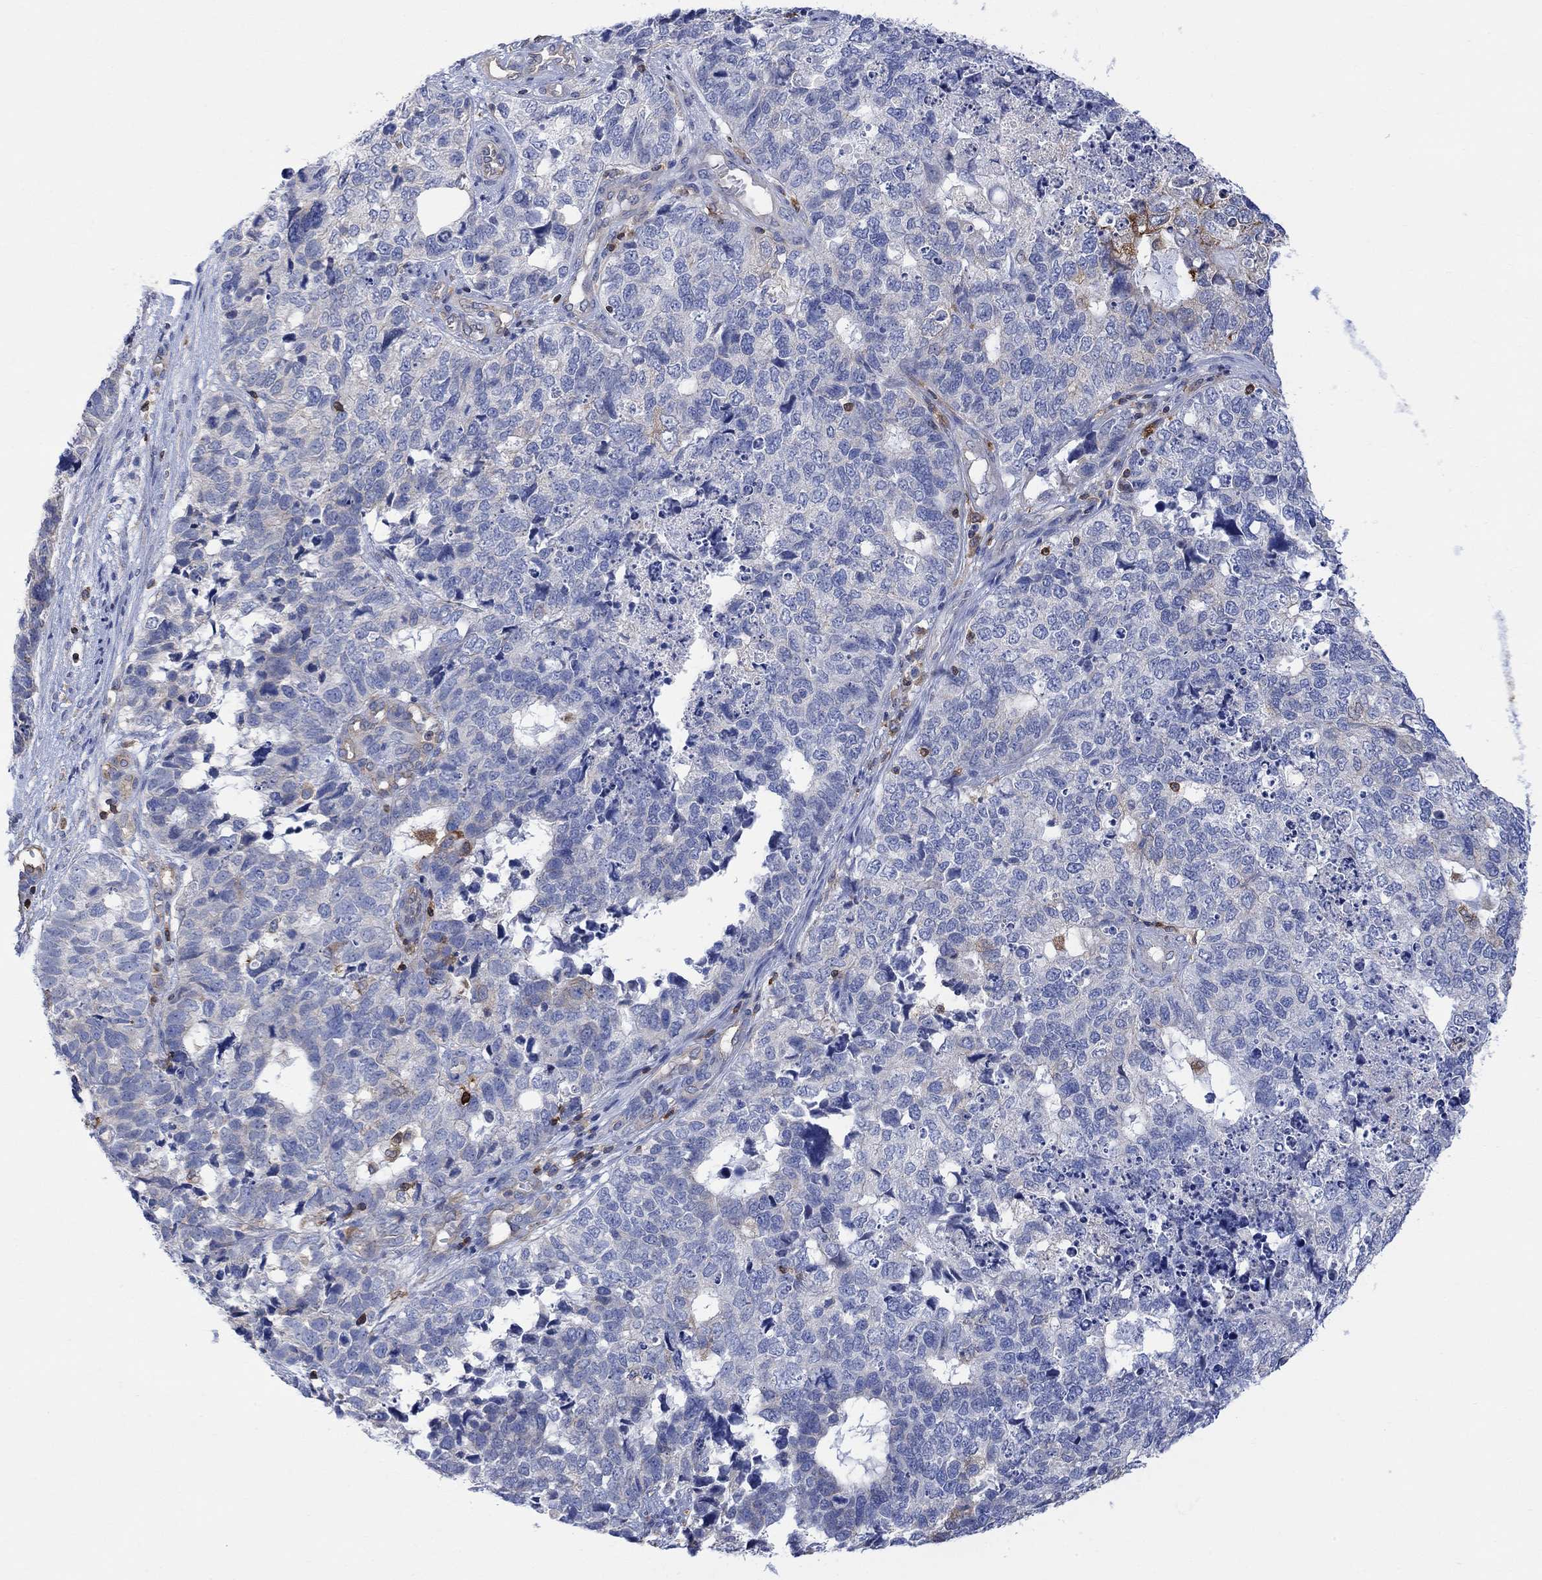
{"staining": {"intensity": "negative", "quantity": "none", "location": "none"}, "tissue": "cervical cancer", "cell_type": "Tumor cells", "image_type": "cancer", "snomed": [{"axis": "morphology", "description": "Squamous cell carcinoma, NOS"}, {"axis": "topography", "description": "Cervix"}], "caption": "Tumor cells are negative for protein expression in human cervical cancer (squamous cell carcinoma).", "gene": "GBP5", "patient": {"sex": "female", "age": 63}}